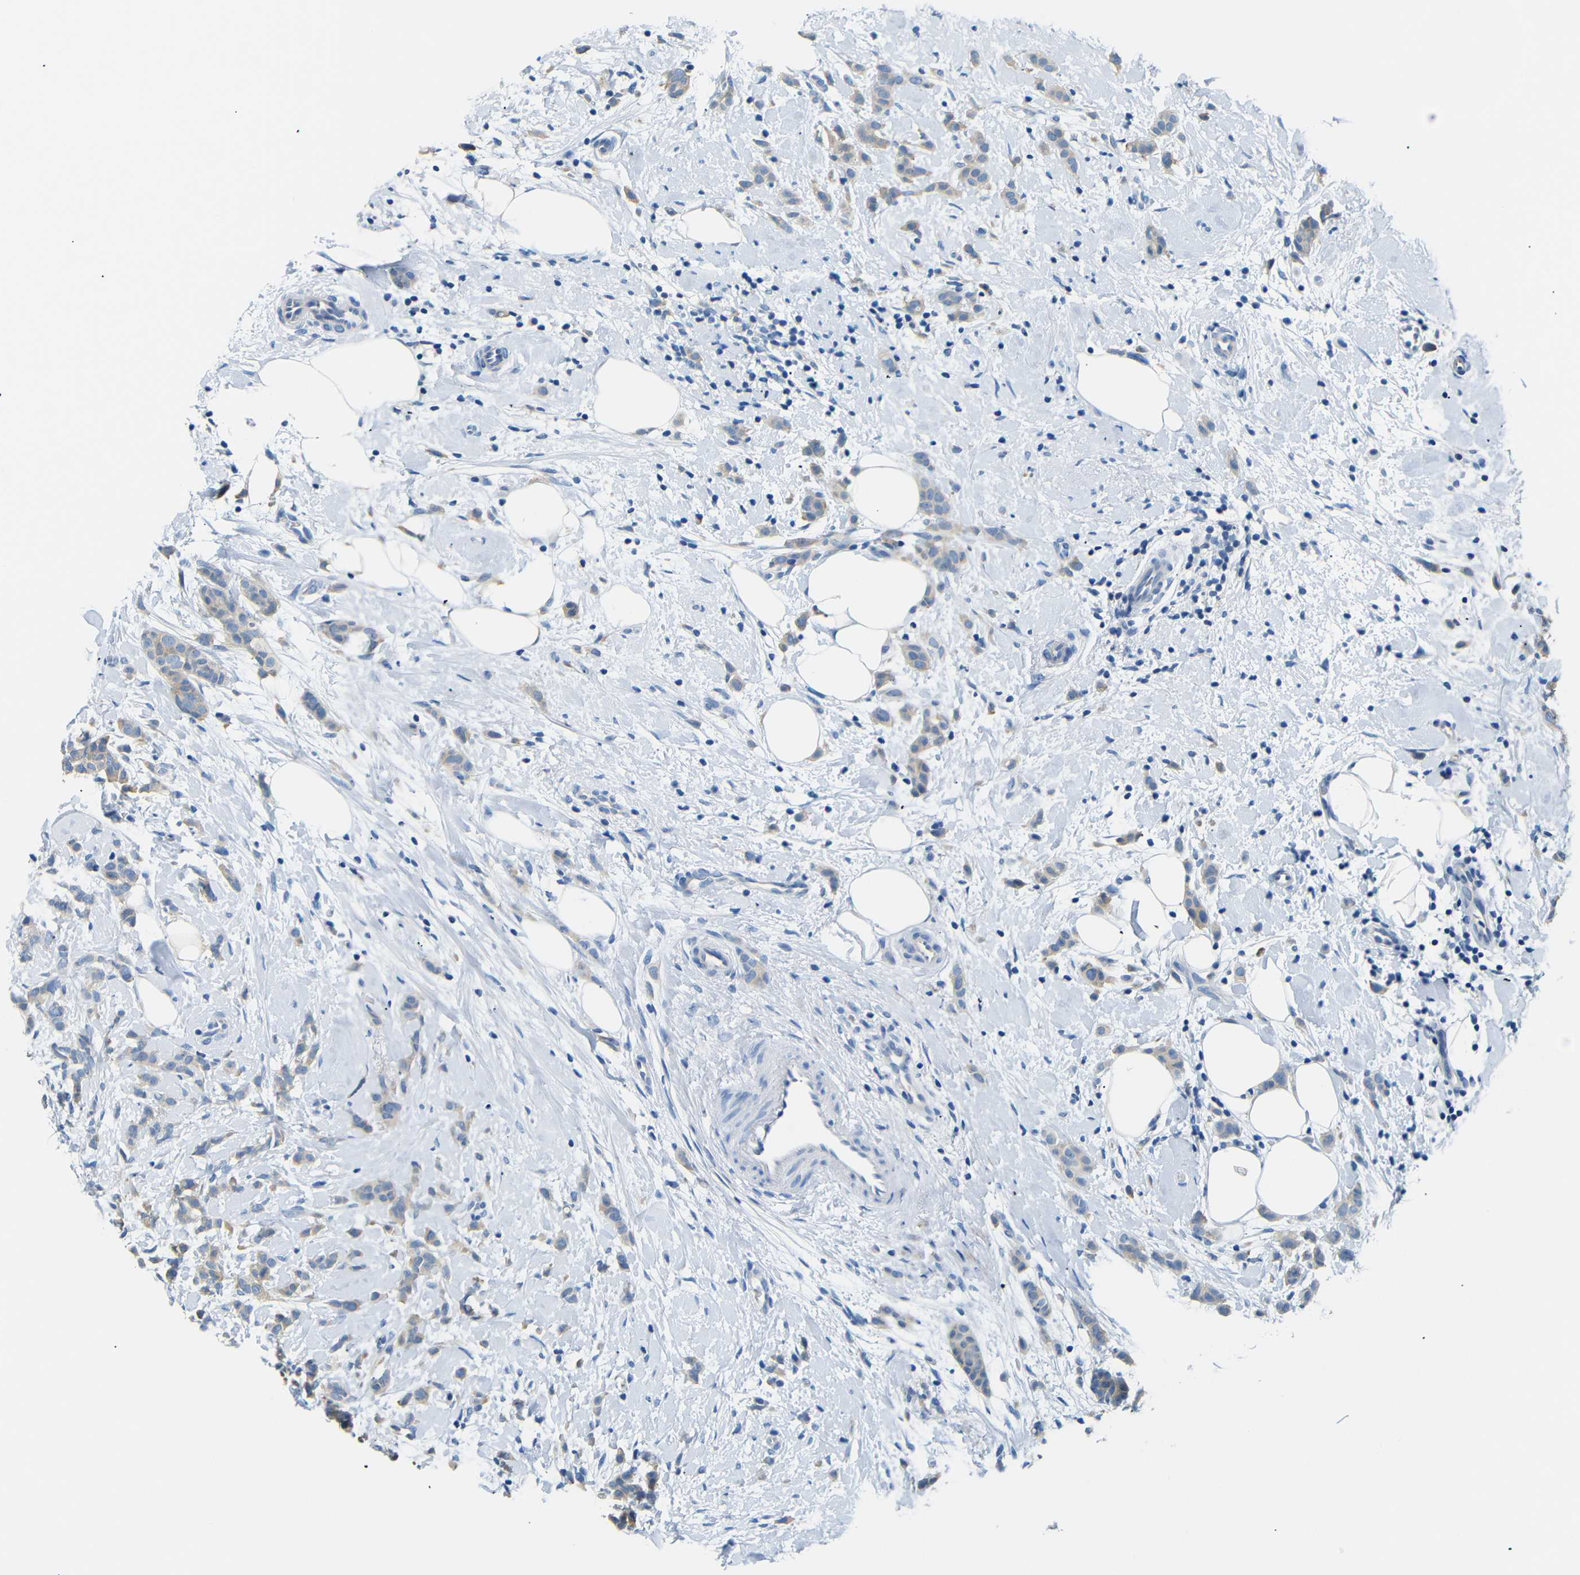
{"staining": {"intensity": "moderate", "quantity": "<25%", "location": "cytoplasmic/membranous"}, "tissue": "breast cancer", "cell_type": "Tumor cells", "image_type": "cancer", "snomed": [{"axis": "morphology", "description": "Lobular carcinoma, in situ"}, {"axis": "morphology", "description": "Lobular carcinoma"}, {"axis": "topography", "description": "Breast"}], "caption": "Human lobular carcinoma in situ (breast) stained with a protein marker shows moderate staining in tumor cells.", "gene": "SFN", "patient": {"sex": "female", "age": 41}}